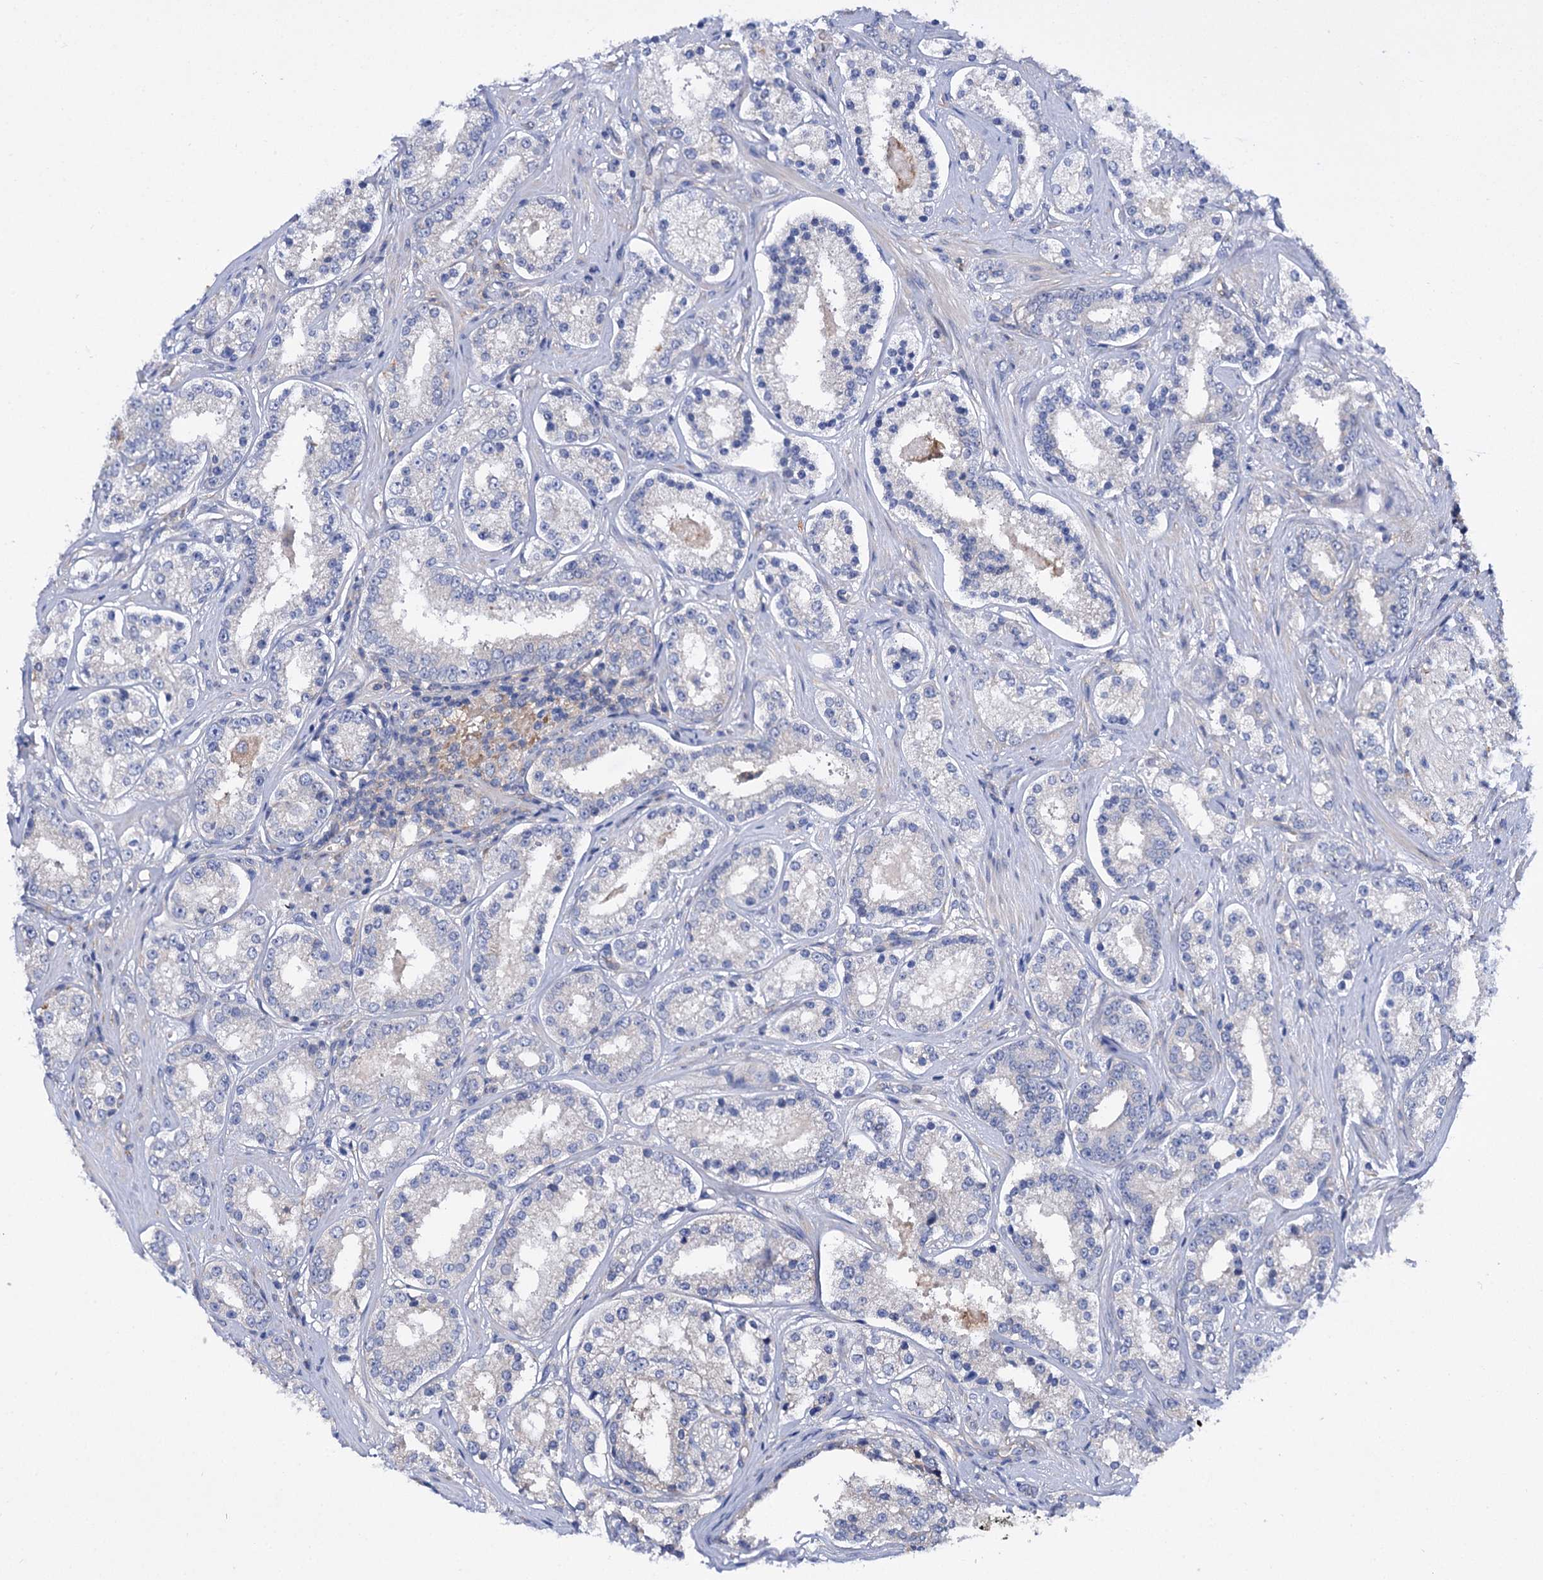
{"staining": {"intensity": "negative", "quantity": "none", "location": "none"}, "tissue": "prostate cancer", "cell_type": "Tumor cells", "image_type": "cancer", "snomed": [{"axis": "morphology", "description": "Normal tissue, NOS"}, {"axis": "morphology", "description": "Adenocarcinoma, High grade"}, {"axis": "topography", "description": "Prostate"}], "caption": "This image is of prostate cancer stained with immunohistochemistry (IHC) to label a protein in brown with the nuclei are counter-stained blue. There is no expression in tumor cells.", "gene": "TRIM55", "patient": {"sex": "male", "age": 83}}